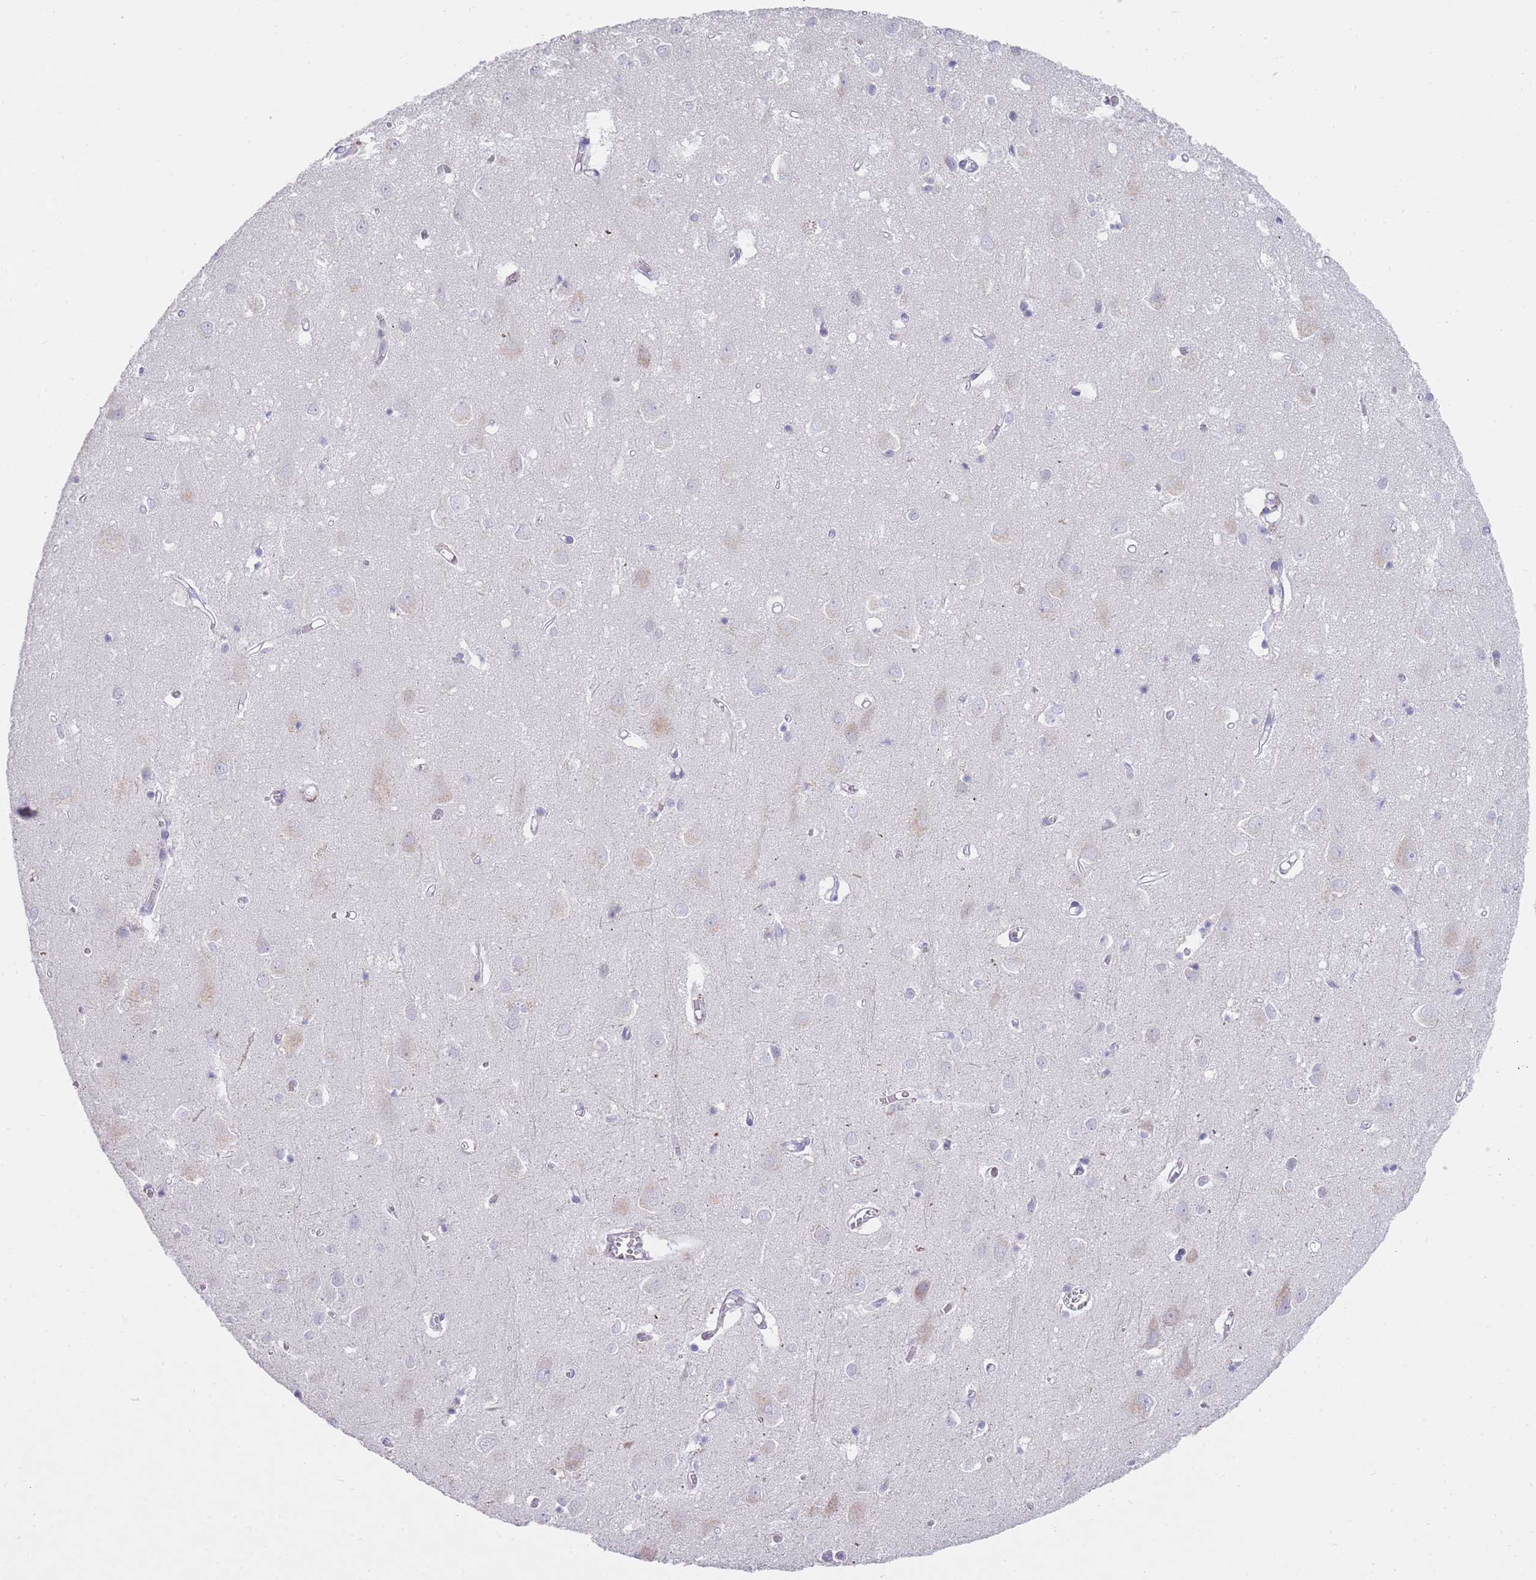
{"staining": {"intensity": "negative", "quantity": "none", "location": "none"}, "tissue": "cerebral cortex", "cell_type": "Endothelial cells", "image_type": "normal", "snomed": [{"axis": "morphology", "description": "Normal tissue, NOS"}, {"axis": "topography", "description": "Cerebral cortex"}], "caption": "Immunohistochemistry (IHC) photomicrograph of normal cerebral cortex stained for a protein (brown), which demonstrates no positivity in endothelial cells.", "gene": "MRPS14", "patient": {"sex": "male", "age": 70}}